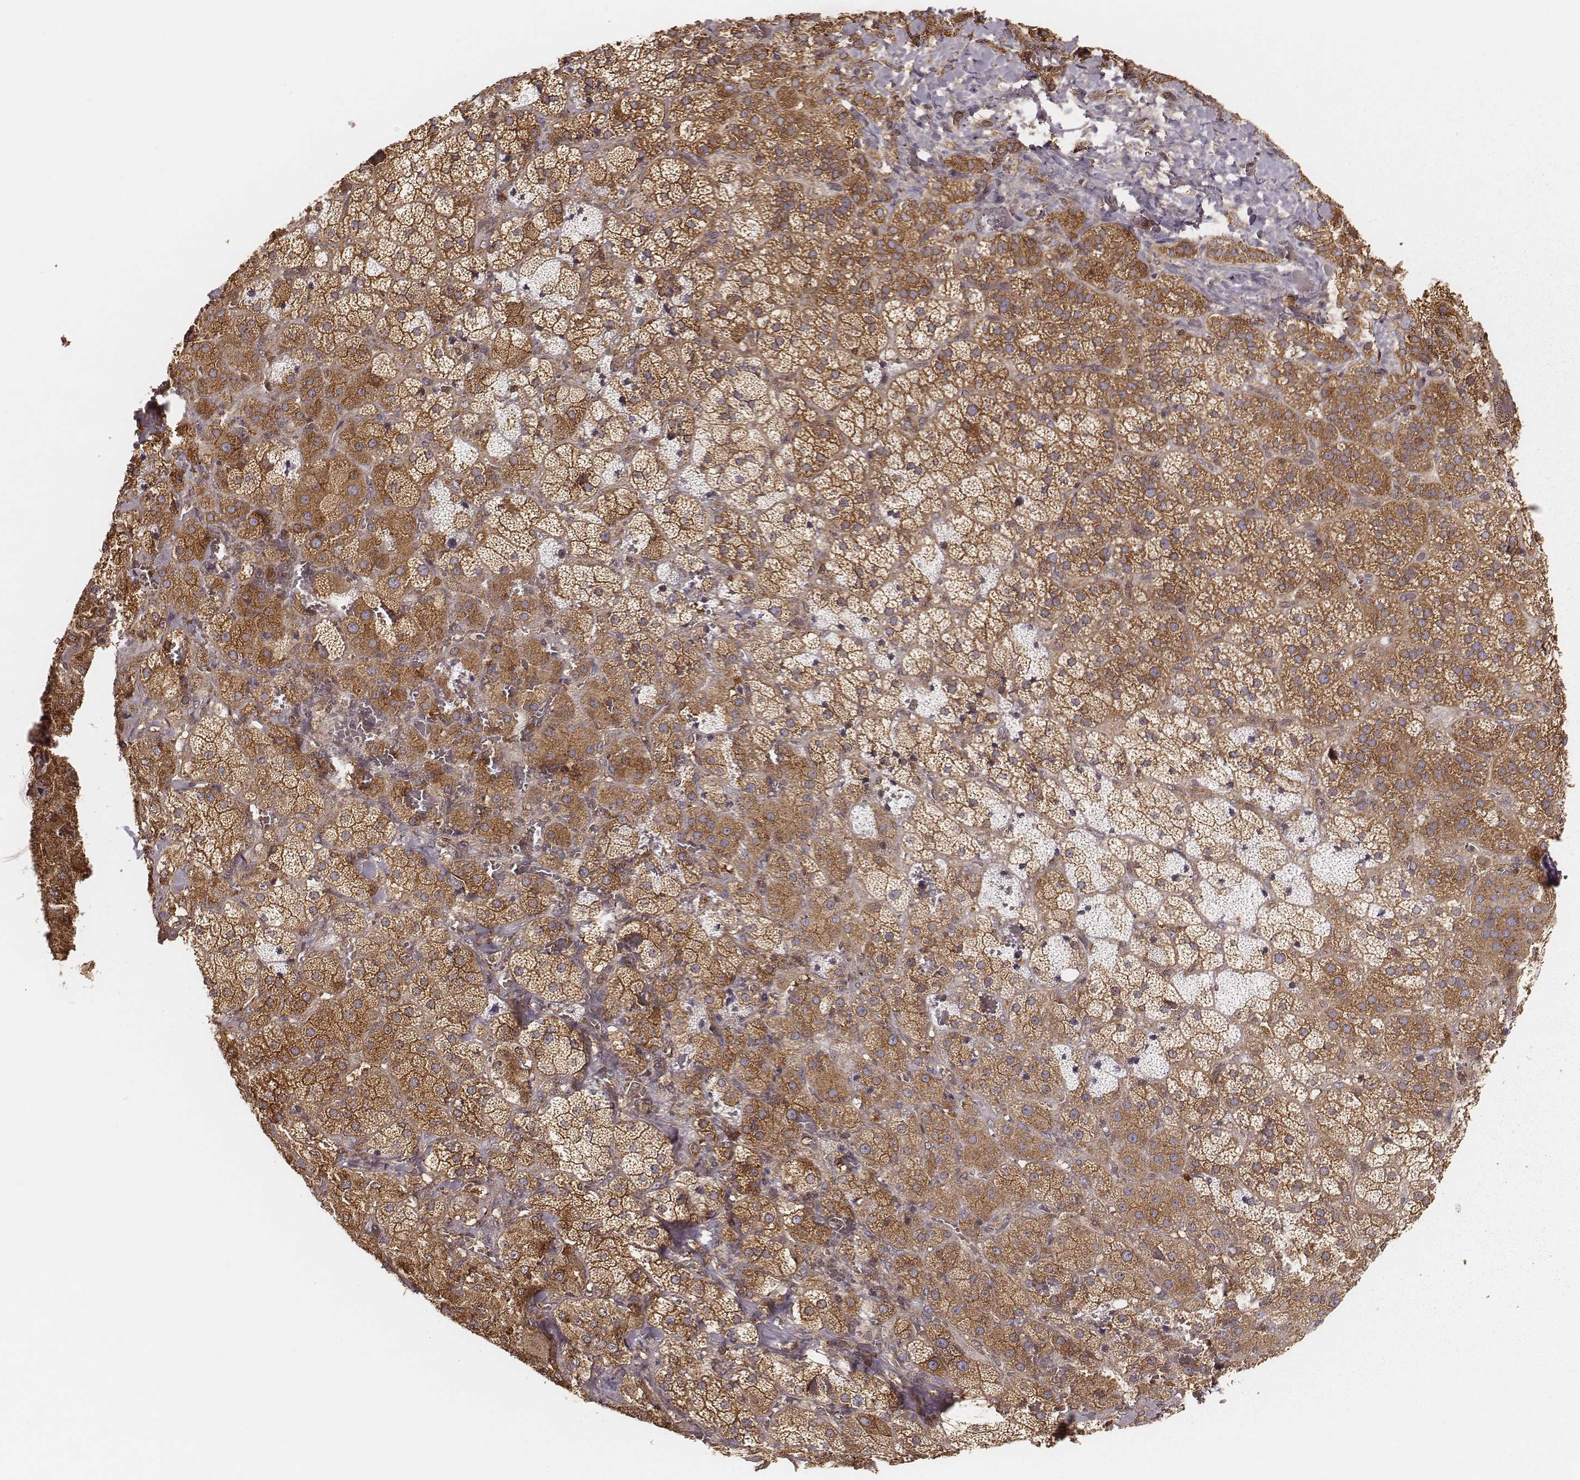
{"staining": {"intensity": "moderate", "quantity": ">75%", "location": "cytoplasmic/membranous"}, "tissue": "adrenal gland", "cell_type": "Glandular cells", "image_type": "normal", "snomed": [{"axis": "morphology", "description": "Normal tissue, NOS"}, {"axis": "topography", "description": "Adrenal gland"}], "caption": "Immunohistochemistry (IHC) histopathology image of normal adrenal gland stained for a protein (brown), which displays medium levels of moderate cytoplasmic/membranous positivity in approximately >75% of glandular cells.", "gene": "CARS1", "patient": {"sex": "male", "age": 57}}